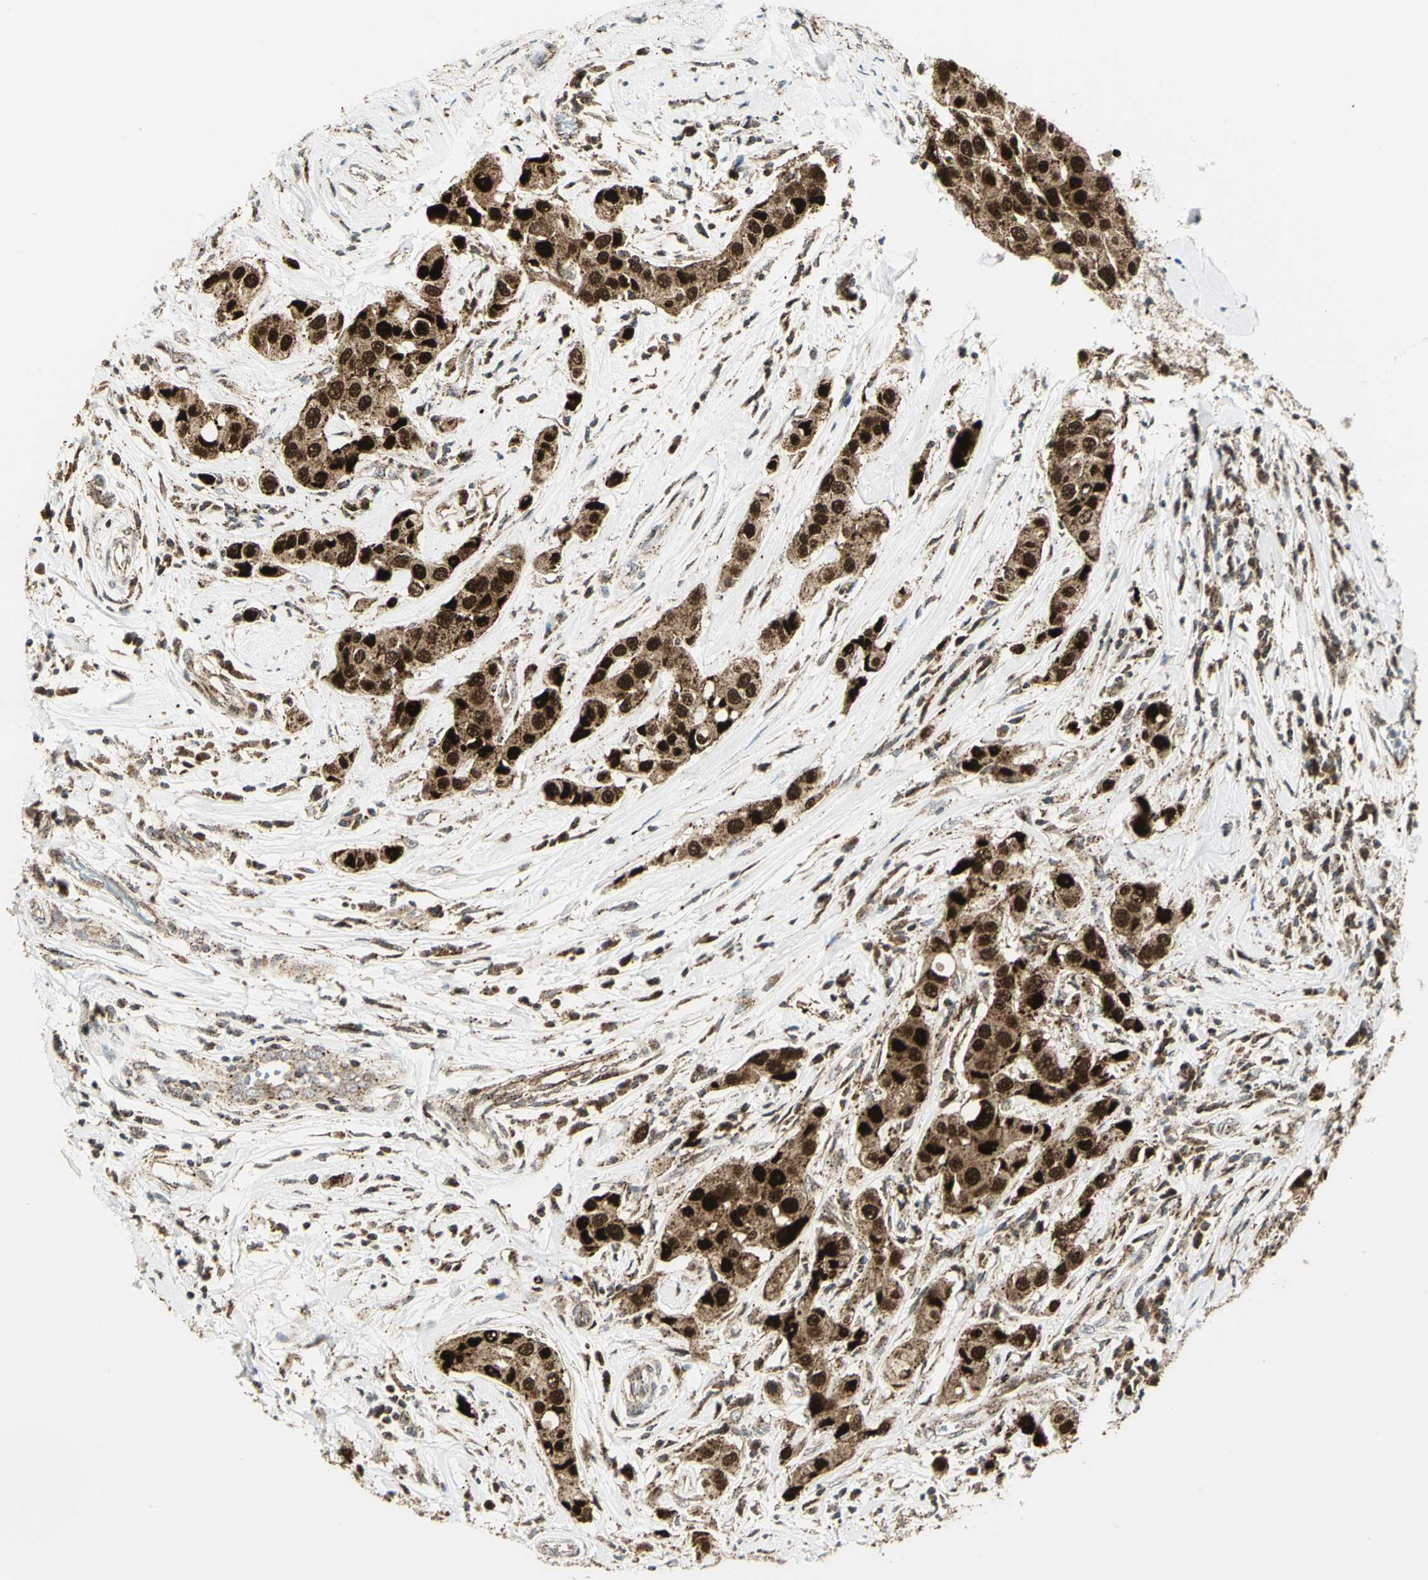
{"staining": {"intensity": "strong", "quantity": ">75%", "location": "cytoplasmic/membranous,nuclear"}, "tissue": "breast cancer", "cell_type": "Tumor cells", "image_type": "cancer", "snomed": [{"axis": "morphology", "description": "Duct carcinoma"}, {"axis": "topography", "description": "Breast"}], "caption": "Breast cancer (invasive ductal carcinoma) tissue displays strong cytoplasmic/membranous and nuclear expression in about >75% of tumor cells", "gene": "ATP6V1A", "patient": {"sex": "female", "age": 27}}